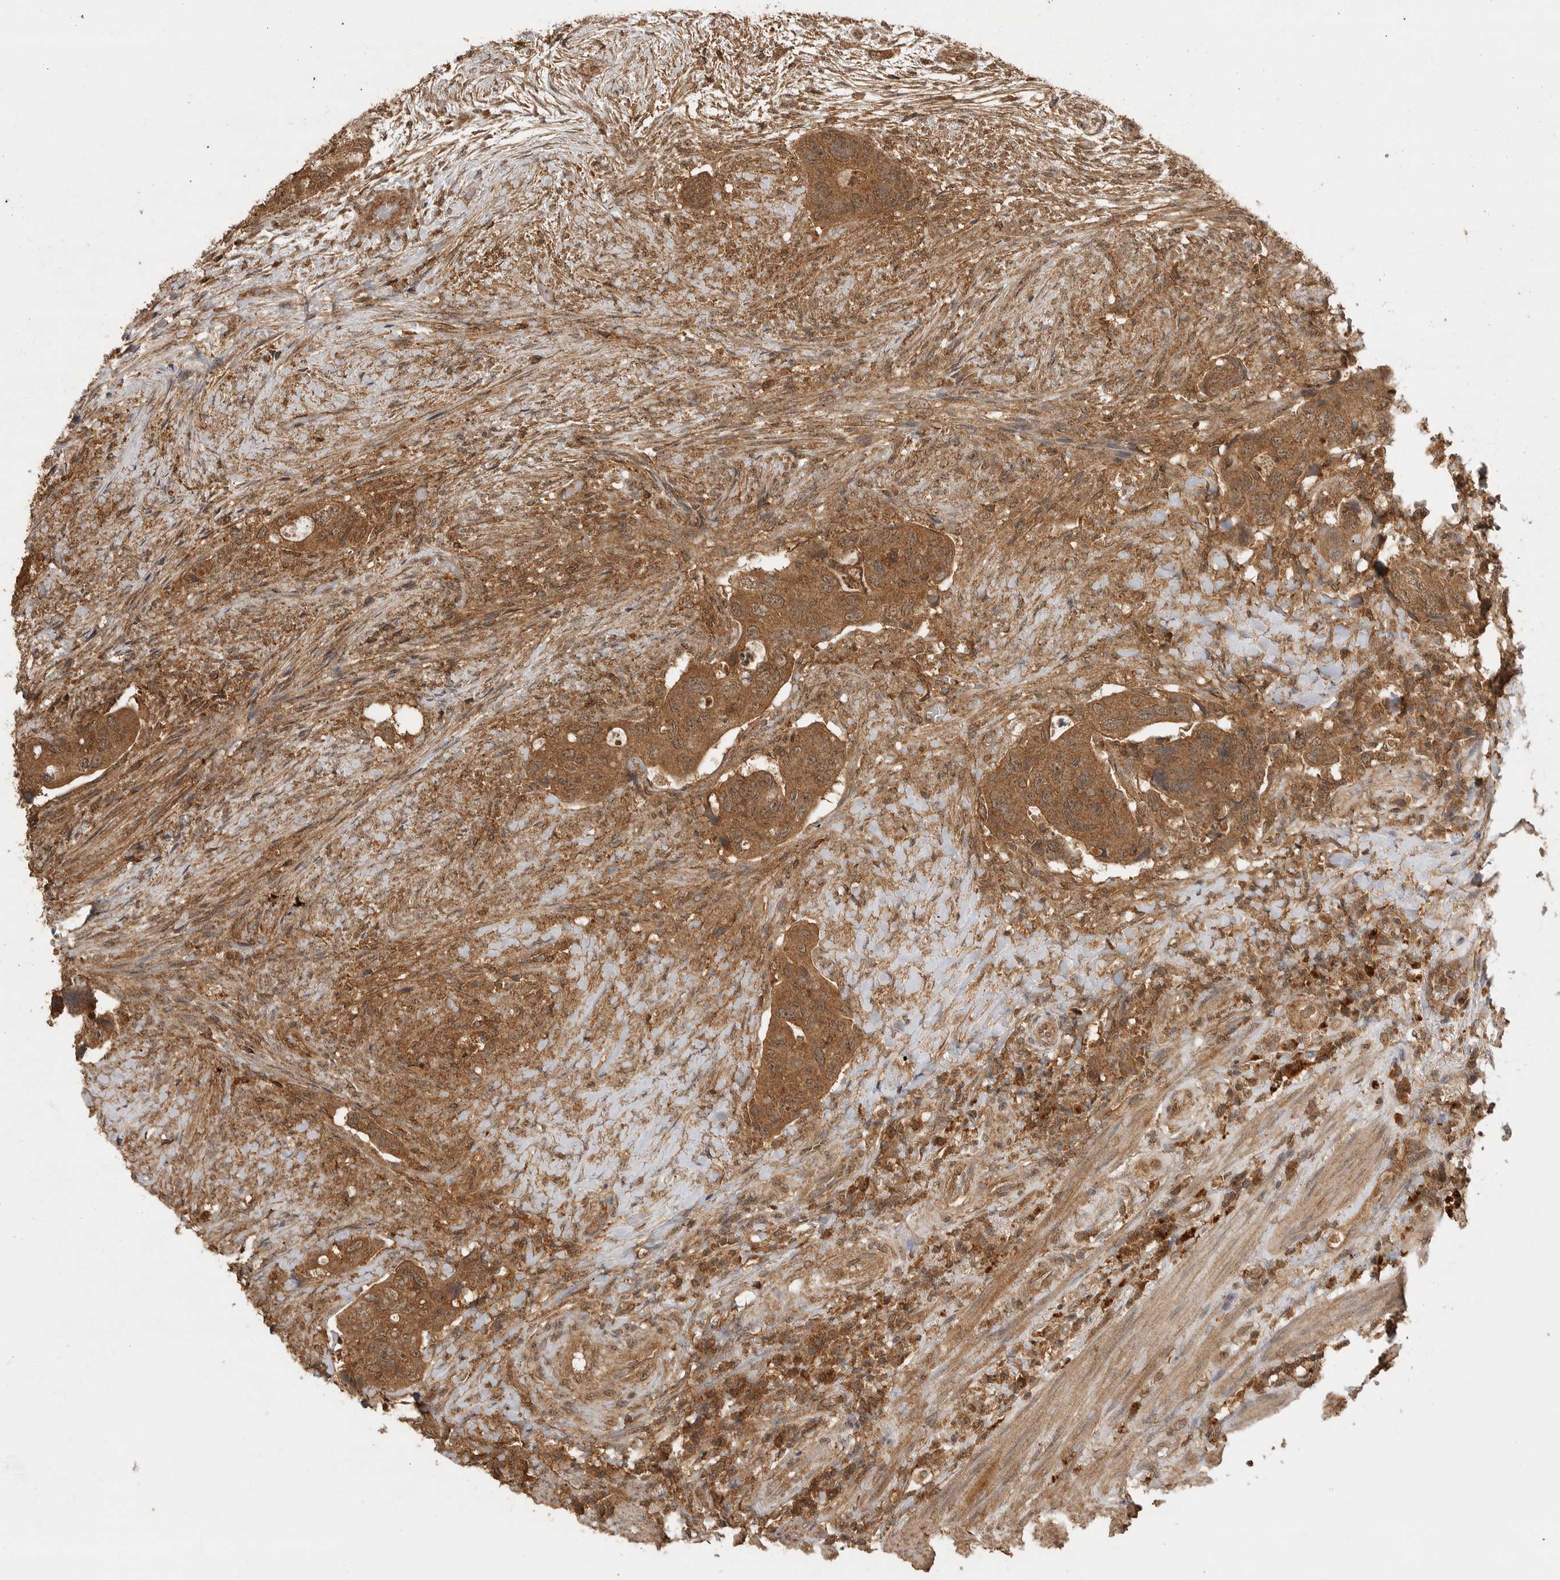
{"staining": {"intensity": "moderate", "quantity": ">75%", "location": "cytoplasmic/membranous,nuclear"}, "tissue": "colorectal cancer", "cell_type": "Tumor cells", "image_type": "cancer", "snomed": [{"axis": "morphology", "description": "Adenocarcinoma, NOS"}, {"axis": "topography", "description": "Rectum"}], "caption": "Immunohistochemistry (IHC) (DAB) staining of adenocarcinoma (colorectal) displays moderate cytoplasmic/membranous and nuclear protein expression in about >75% of tumor cells. (Brightfield microscopy of DAB IHC at high magnification).", "gene": "ICOSLG", "patient": {"sex": "male", "age": 63}}